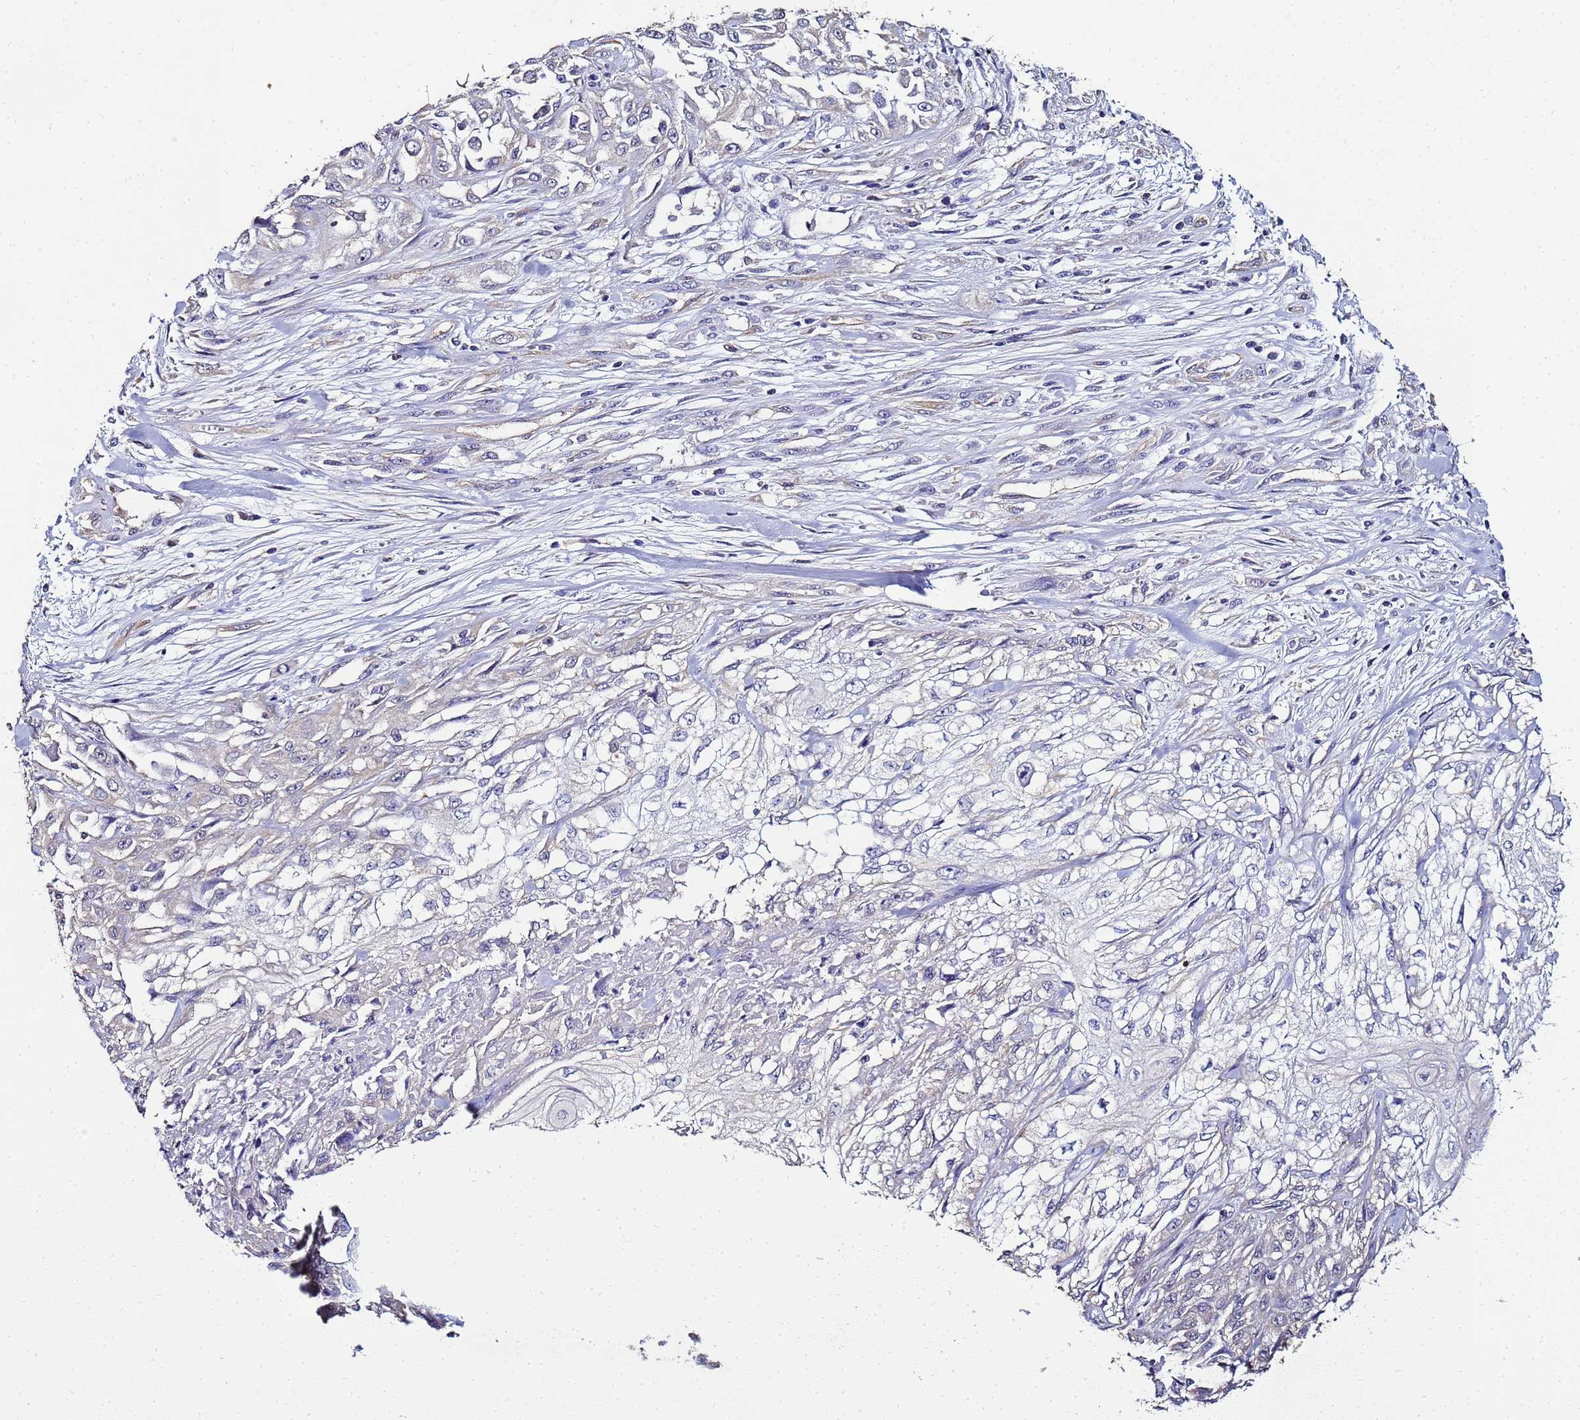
{"staining": {"intensity": "negative", "quantity": "none", "location": "none"}, "tissue": "skin cancer", "cell_type": "Tumor cells", "image_type": "cancer", "snomed": [{"axis": "morphology", "description": "Squamous cell carcinoma, NOS"}, {"axis": "morphology", "description": "Squamous cell carcinoma, metastatic, NOS"}, {"axis": "topography", "description": "Skin"}, {"axis": "topography", "description": "Lymph node"}], "caption": "Tumor cells are negative for protein expression in human skin cancer (squamous cell carcinoma).", "gene": "ENOPH1", "patient": {"sex": "male", "age": 75}}